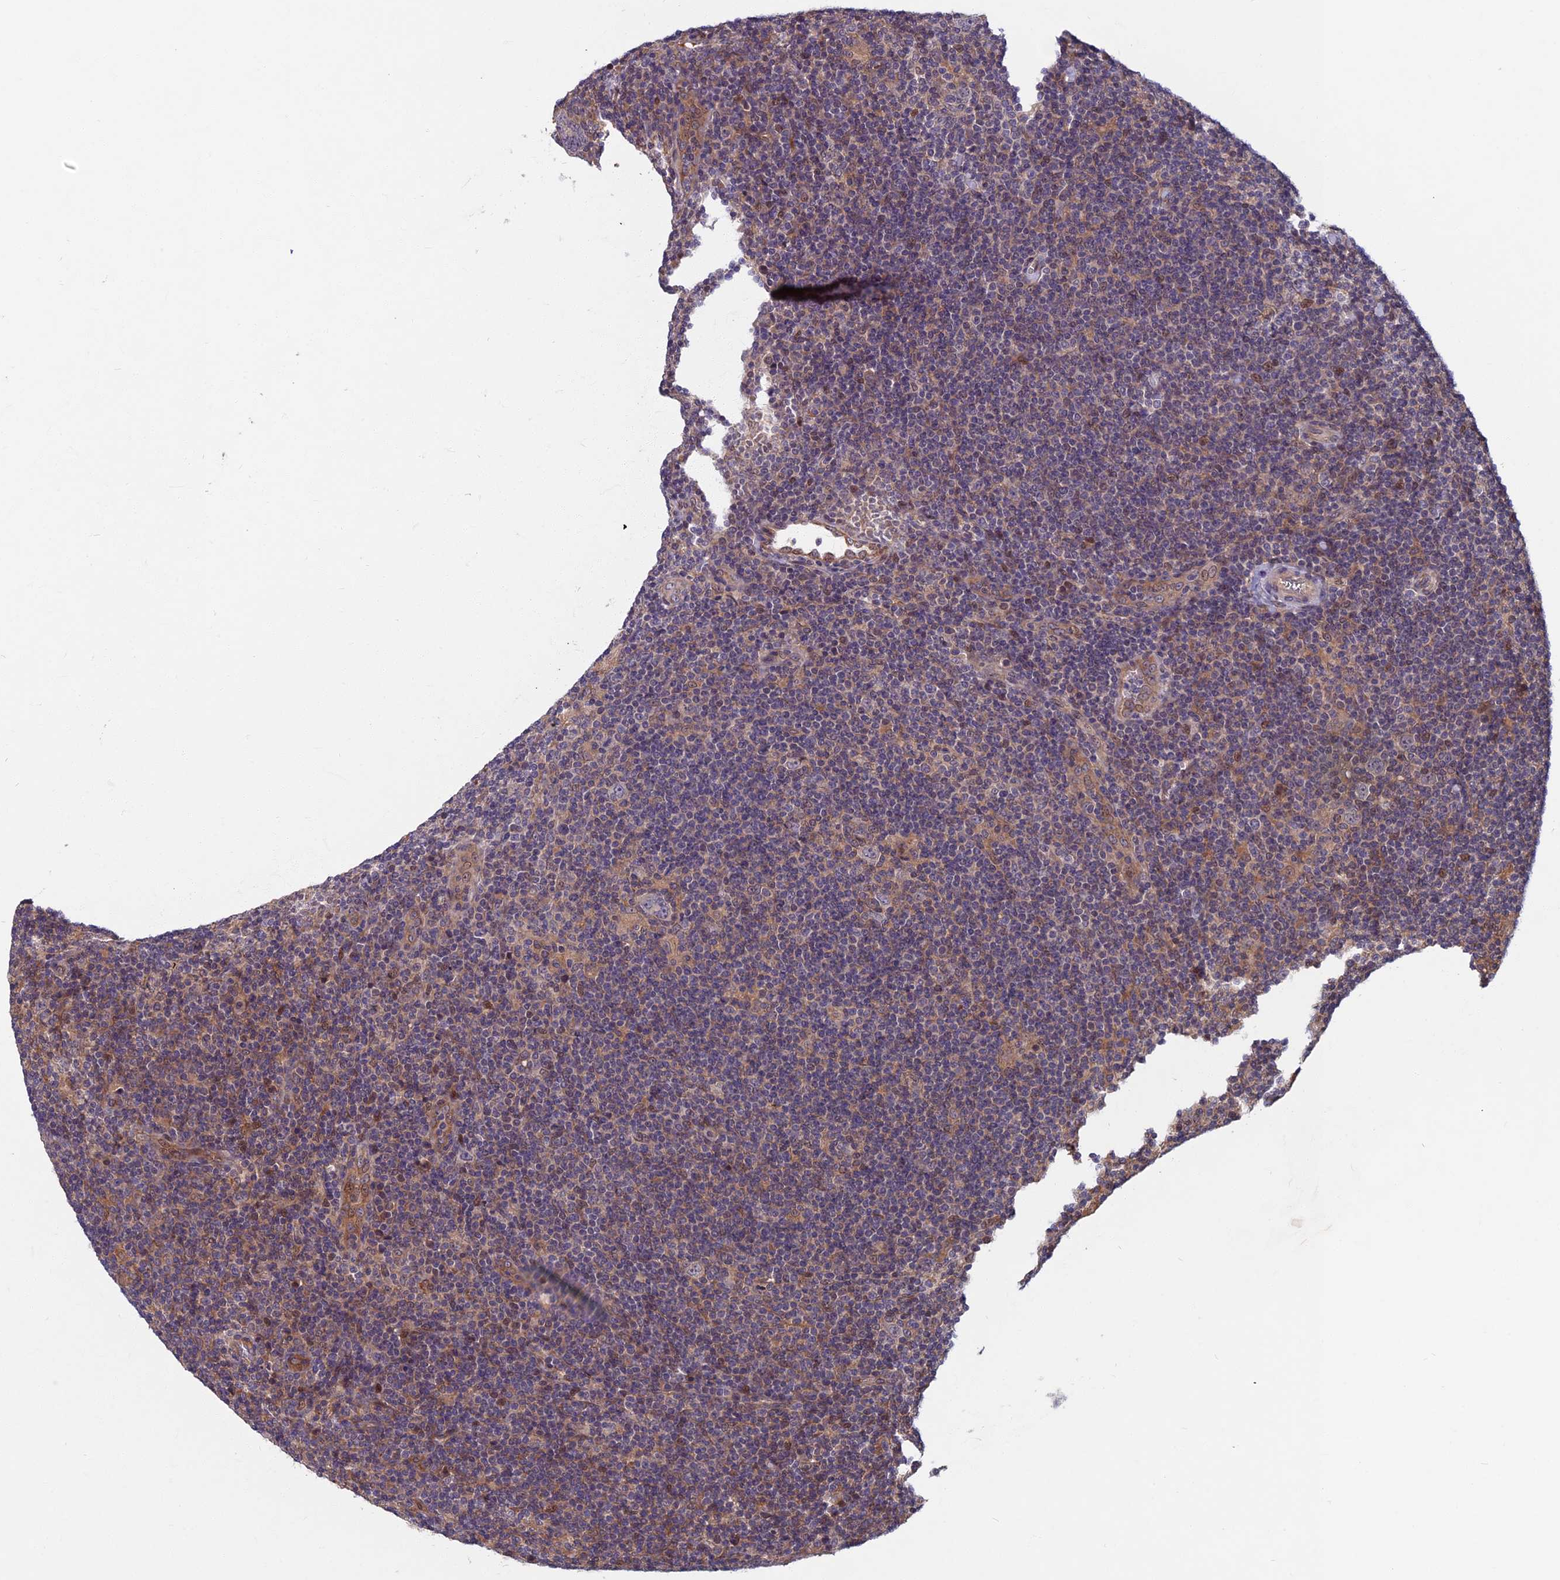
{"staining": {"intensity": "negative", "quantity": "none", "location": "none"}, "tissue": "lymphoma", "cell_type": "Tumor cells", "image_type": "cancer", "snomed": [{"axis": "morphology", "description": "Hodgkin's disease, NOS"}, {"axis": "topography", "description": "Lymph node"}], "caption": "The histopathology image displays no staining of tumor cells in lymphoma.", "gene": "SPG11", "patient": {"sex": "female", "age": 57}}